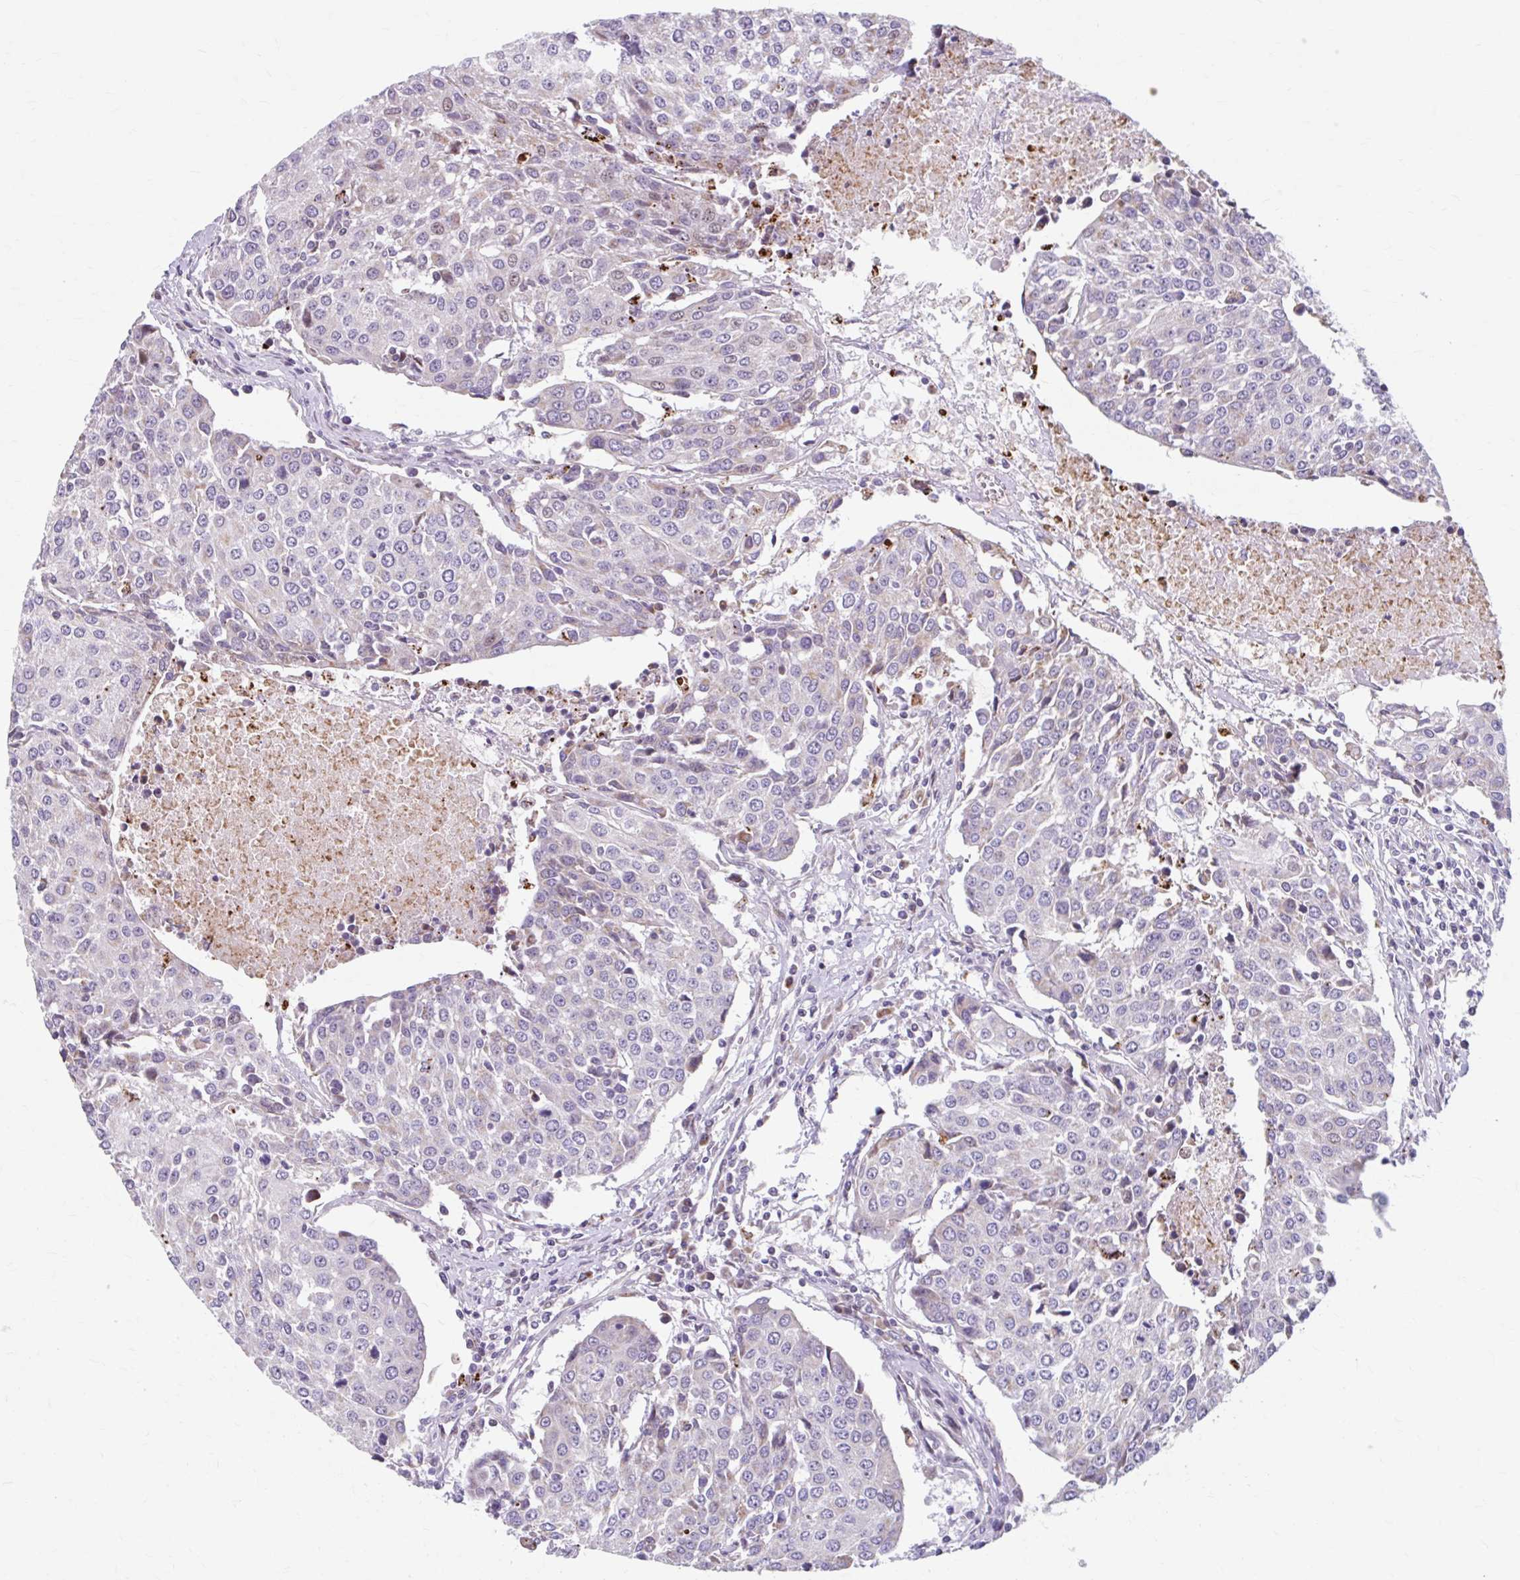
{"staining": {"intensity": "negative", "quantity": "none", "location": "none"}, "tissue": "urothelial cancer", "cell_type": "Tumor cells", "image_type": "cancer", "snomed": [{"axis": "morphology", "description": "Urothelial carcinoma, High grade"}, {"axis": "topography", "description": "Urinary bladder"}], "caption": "A histopathology image of human urothelial cancer is negative for staining in tumor cells. The staining is performed using DAB (3,3'-diaminobenzidine) brown chromogen with nuclei counter-stained in using hematoxylin.", "gene": "BEAN1", "patient": {"sex": "female", "age": 85}}